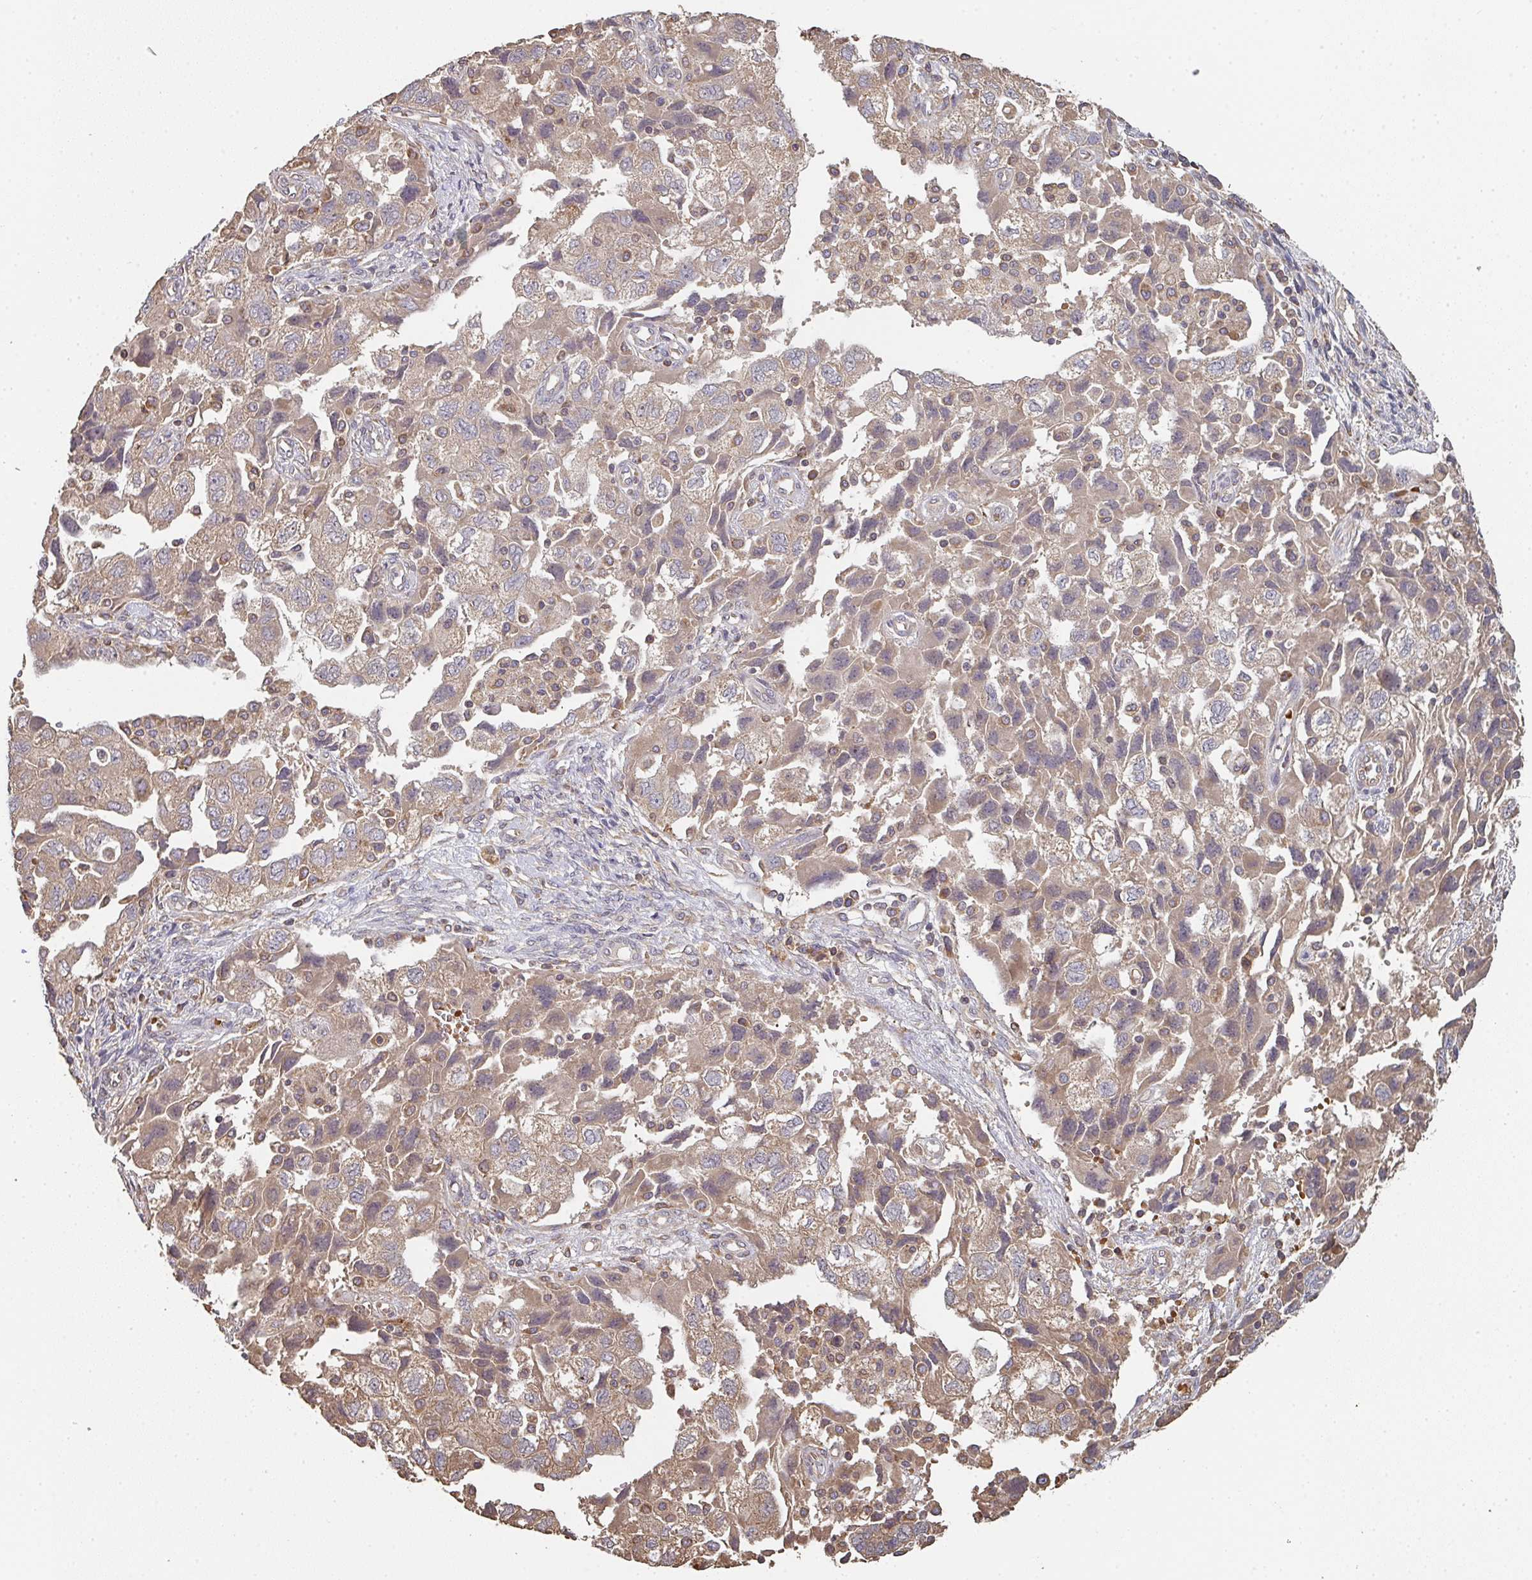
{"staining": {"intensity": "moderate", "quantity": ">75%", "location": "cytoplasmic/membranous"}, "tissue": "ovarian cancer", "cell_type": "Tumor cells", "image_type": "cancer", "snomed": [{"axis": "morphology", "description": "Carcinoma, NOS"}, {"axis": "morphology", "description": "Cystadenocarcinoma, serous, NOS"}, {"axis": "topography", "description": "Ovary"}], "caption": "Moderate cytoplasmic/membranous staining is appreciated in approximately >75% of tumor cells in ovarian cancer (carcinoma).", "gene": "POLG", "patient": {"sex": "female", "age": 69}}